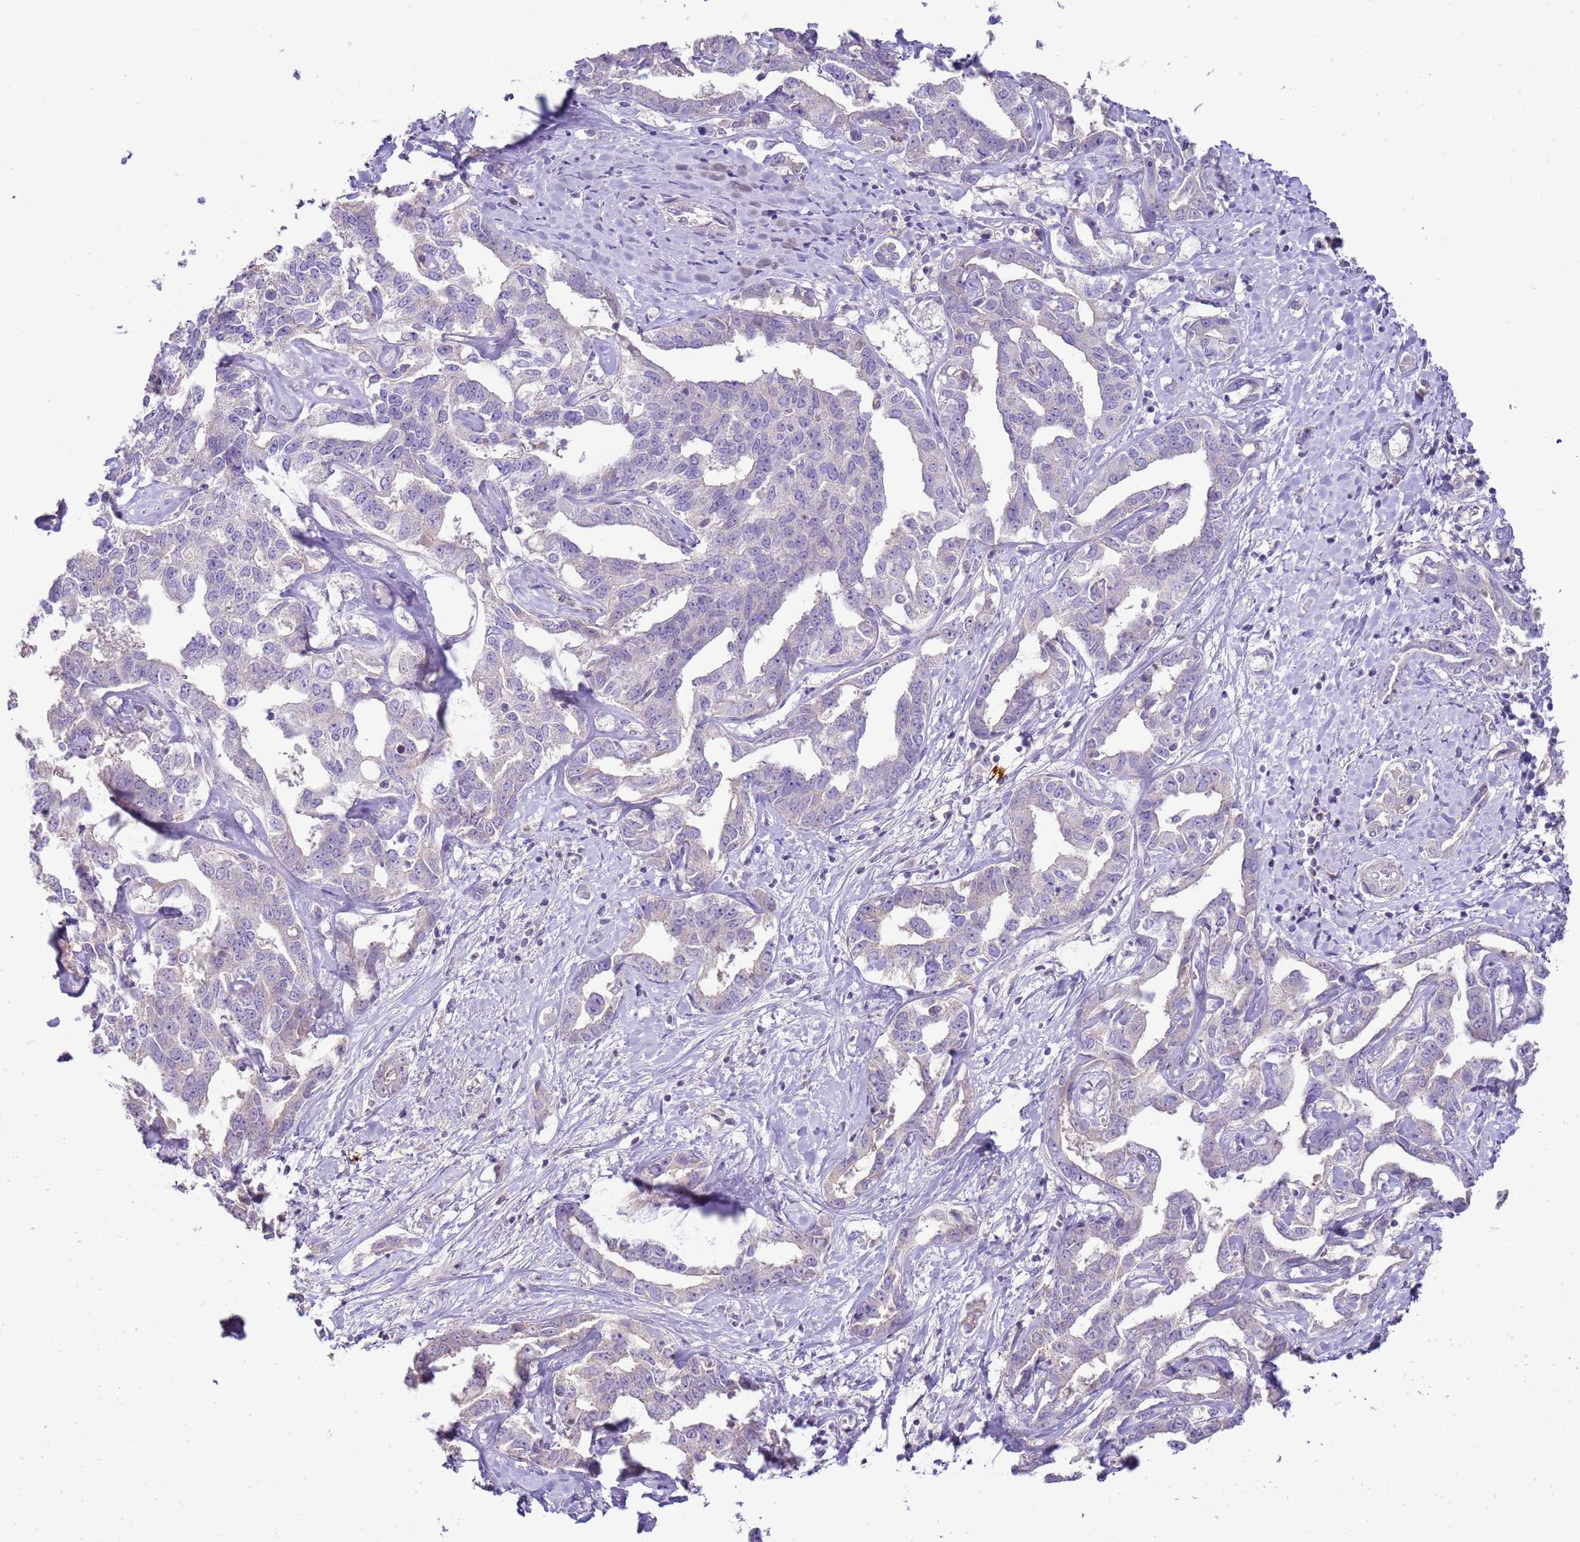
{"staining": {"intensity": "negative", "quantity": "none", "location": "none"}, "tissue": "liver cancer", "cell_type": "Tumor cells", "image_type": "cancer", "snomed": [{"axis": "morphology", "description": "Cholangiocarcinoma"}, {"axis": "topography", "description": "Liver"}], "caption": "Immunohistochemistry micrograph of neoplastic tissue: human liver cholangiocarcinoma stained with DAB reveals no significant protein staining in tumor cells.", "gene": "IL2RG", "patient": {"sex": "male", "age": 59}}